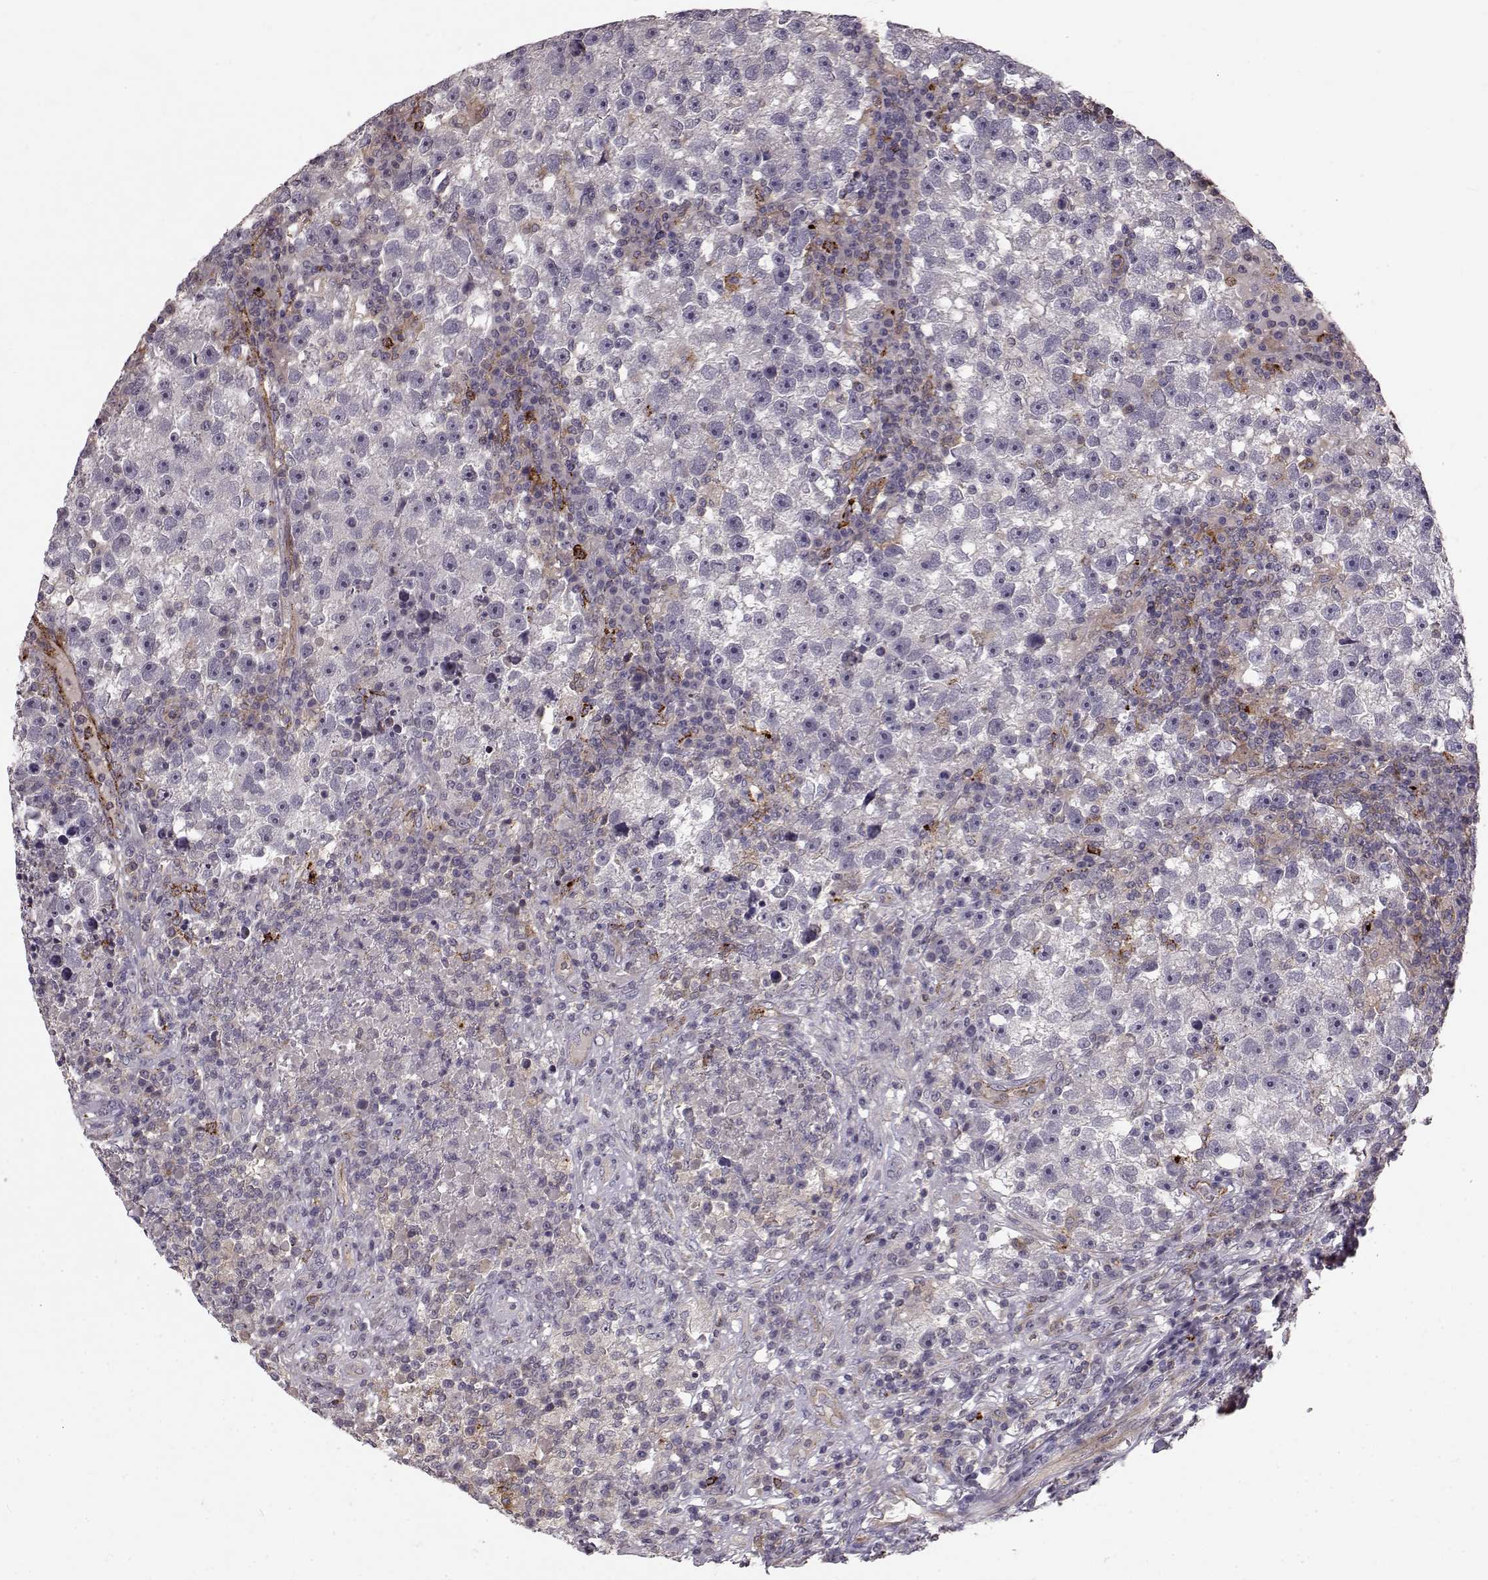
{"staining": {"intensity": "negative", "quantity": "none", "location": "none"}, "tissue": "testis cancer", "cell_type": "Tumor cells", "image_type": "cancer", "snomed": [{"axis": "morphology", "description": "Seminoma, NOS"}, {"axis": "topography", "description": "Testis"}], "caption": "IHC histopathology image of neoplastic tissue: testis cancer (seminoma) stained with DAB displays no significant protein expression in tumor cells.", "gene": "CCNF", "patient": {"sex": "male", "age": 47}}